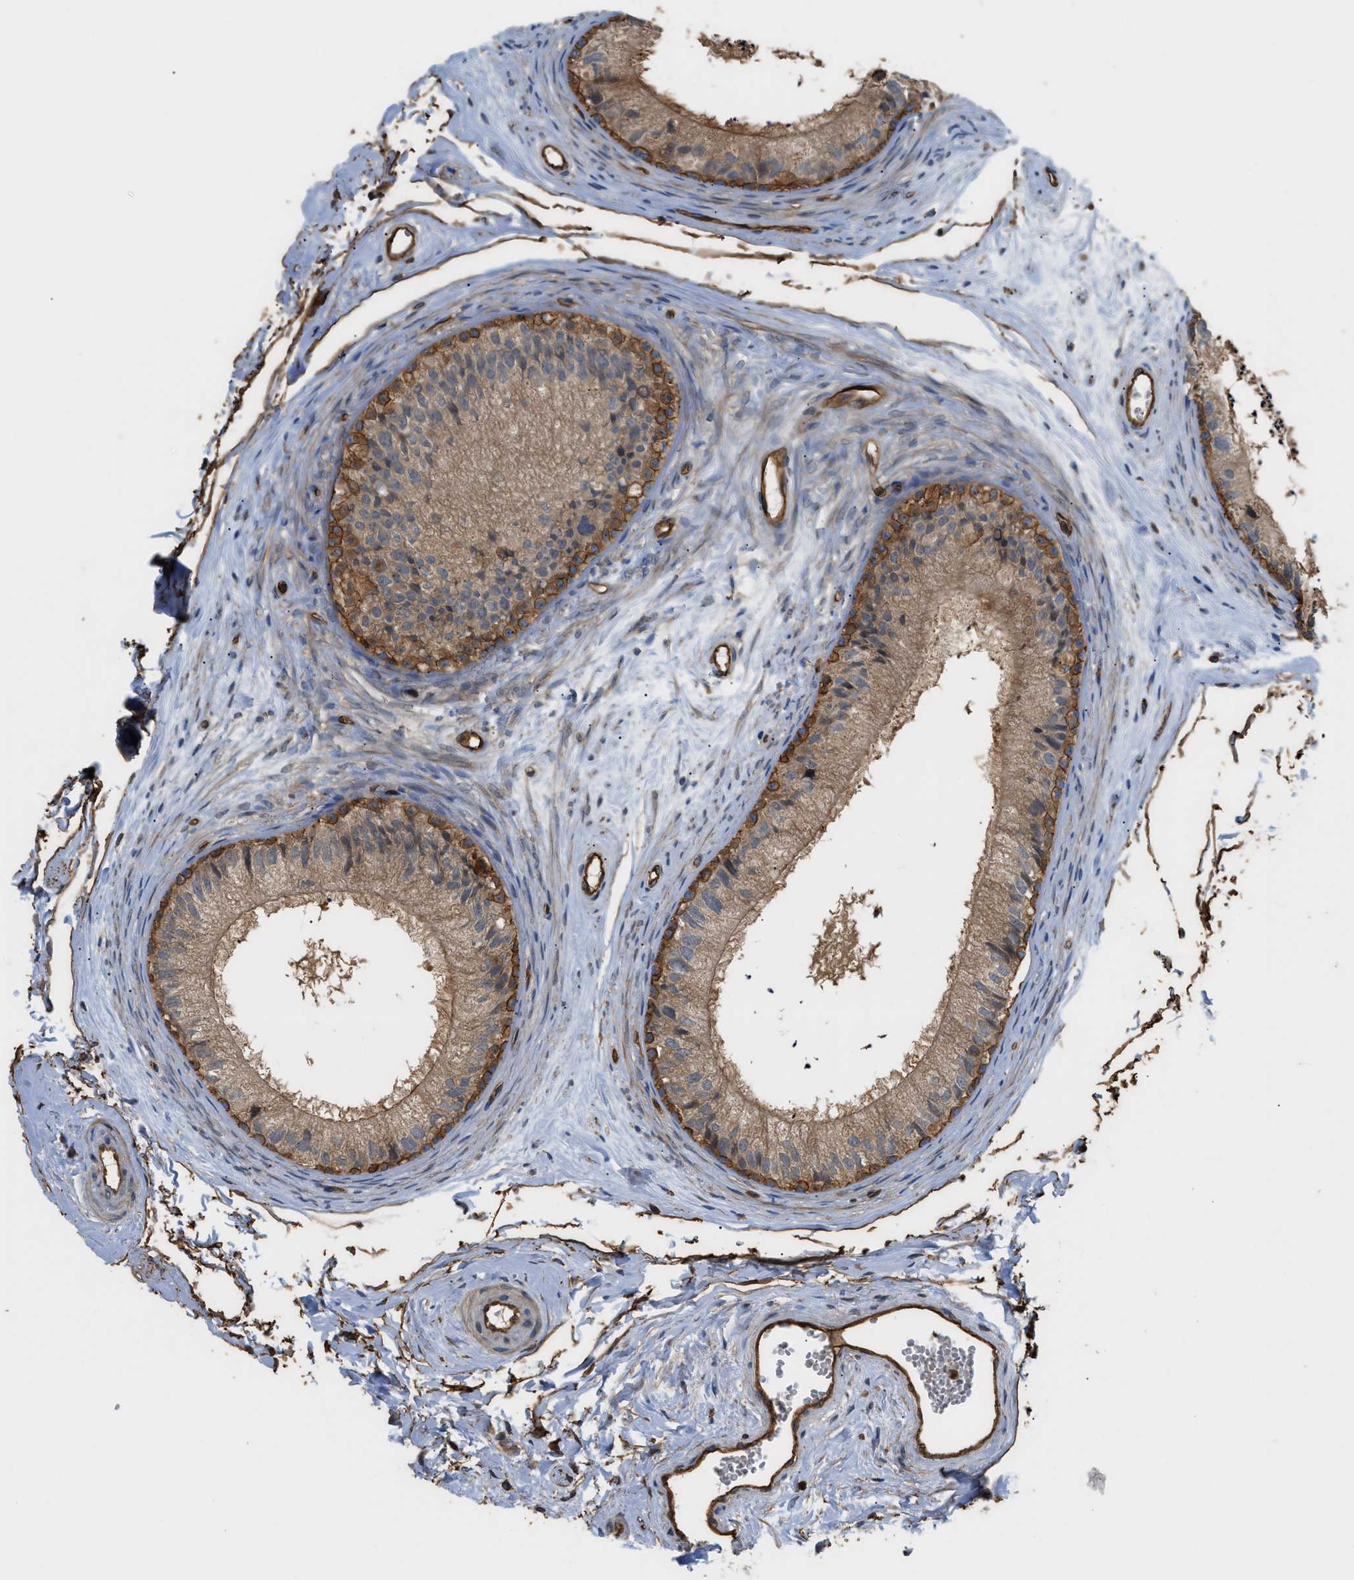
{"staining": {"intensity": "moderate", "quantity": ">75%", "location": "cytoplasmic/membranous"}, "tissue": "epididymis", "cell_type": "Glandular cells", "image_type": "normal", "snomed": [{"axis": "morphology", "description": "Normal tissue, NOS"}, {"axis": "topography", "description": "Epididymis"}], "caption": "Protein expression analysis of benign epididymis exhibits moderate cytoplasmic/membranous expression in about >75% of glandular cells.", "gene": "DDHD2", "patient": {"sex": "male", "age": 56}}